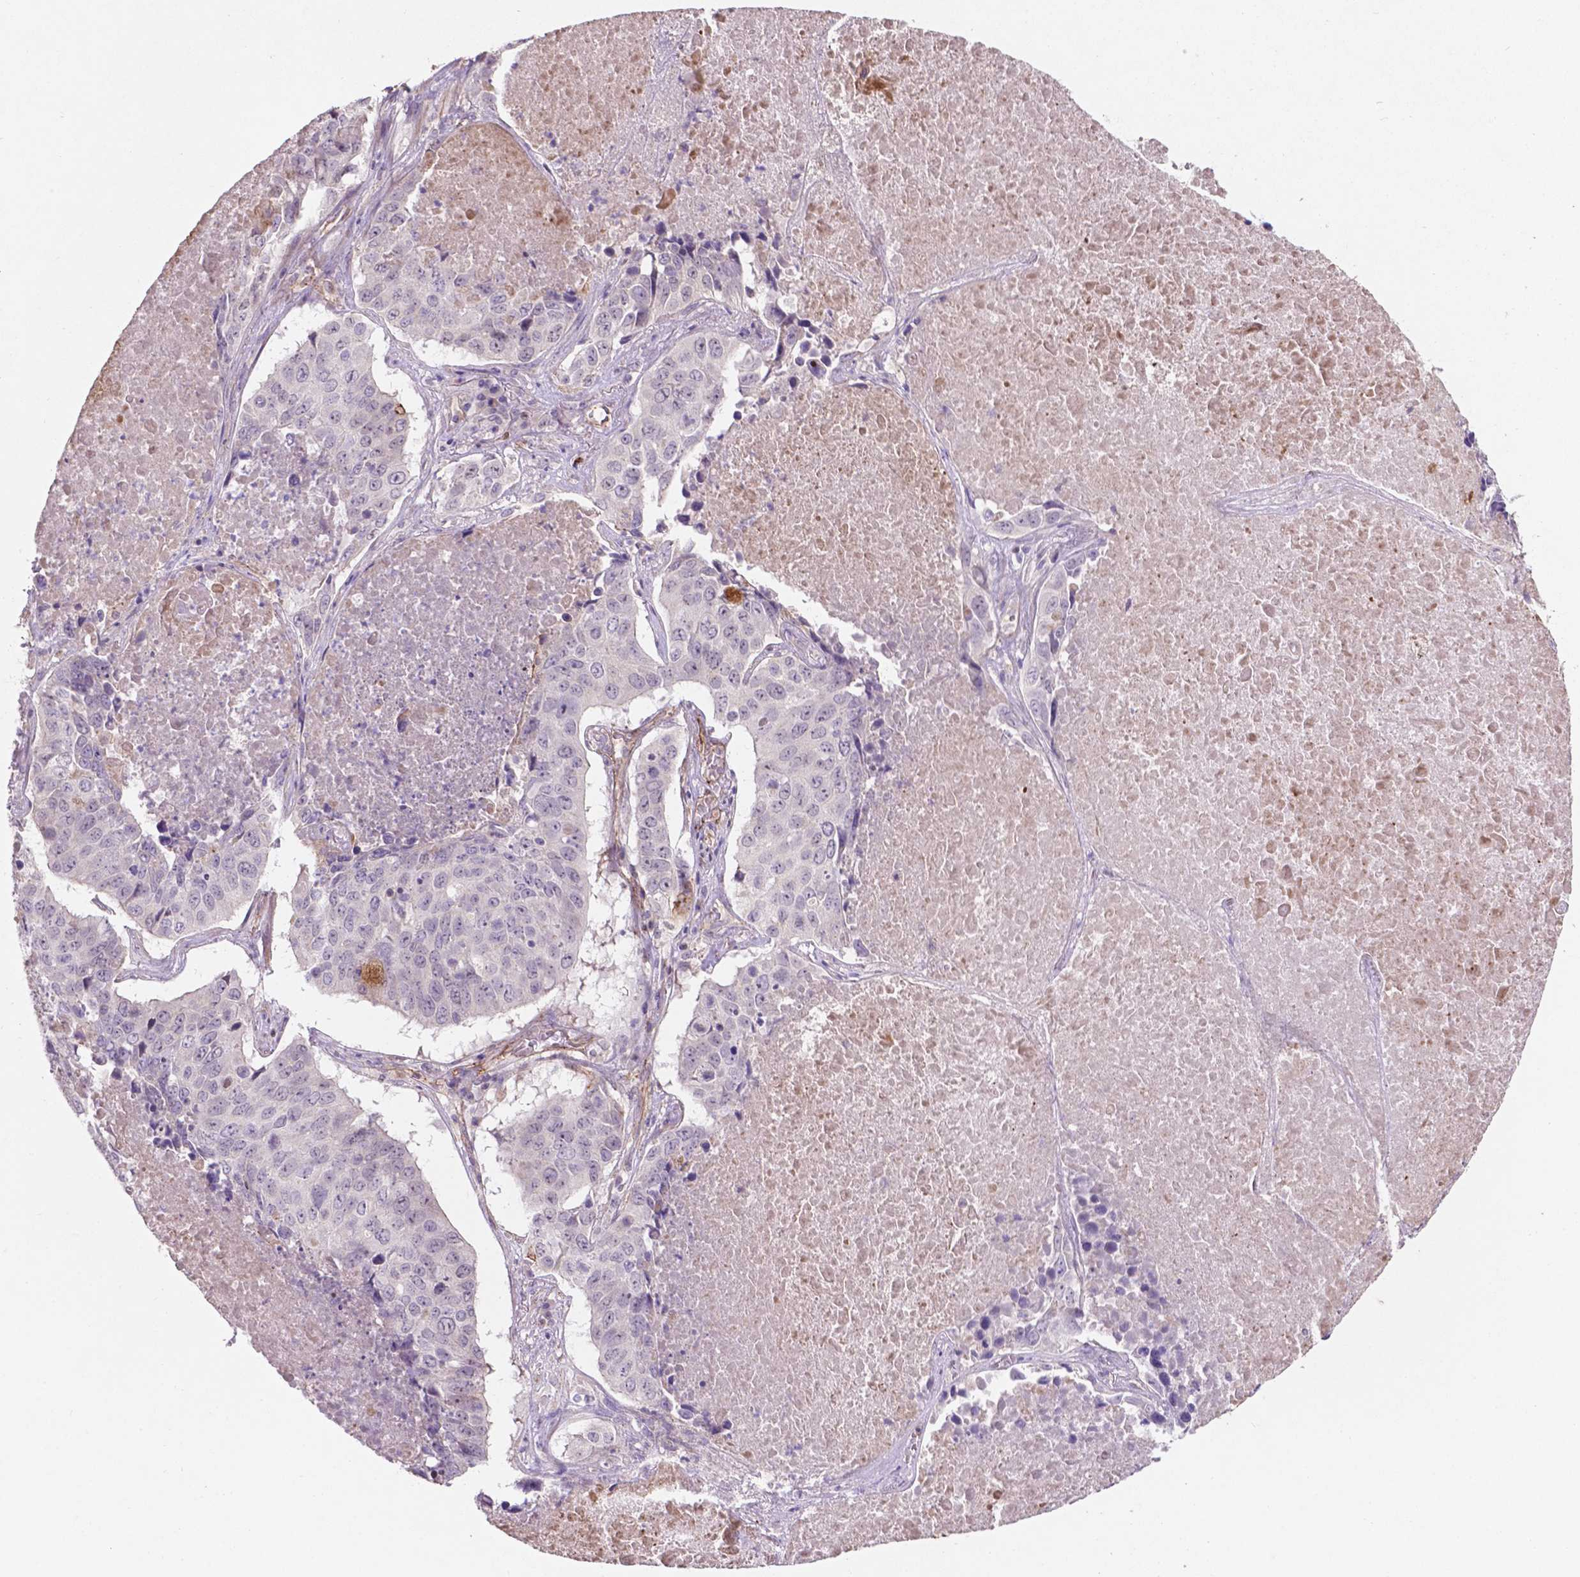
{"staining": {"intensity": "negative", "quantity": "none", "location": "none"}, "tissue": "lung cancer", "cell_type": "Tumor cells", "image_type": "cancer", "snomed": [{"axis": "morphology", "description": "Normal tissue, NOS"}, {"axis": "morphology", "description": "Squamous cell carcinoma, NOS"}, {"axis": "topography", "description": "Bronchus"}, {"axis": "topography", "description": "Lung"}], "caption": "Lung squamous cell carcinoma was stained to show a protein in brown. There is no significant staining in tumor cells. The staining was performed using DAB to visualize the protein expression in brown, while the nuclei were stained in blue with hematoxylin (Magnification: 20x).", "gene": "ARL5C", "patient": {"sex": "male", "age": 64}}